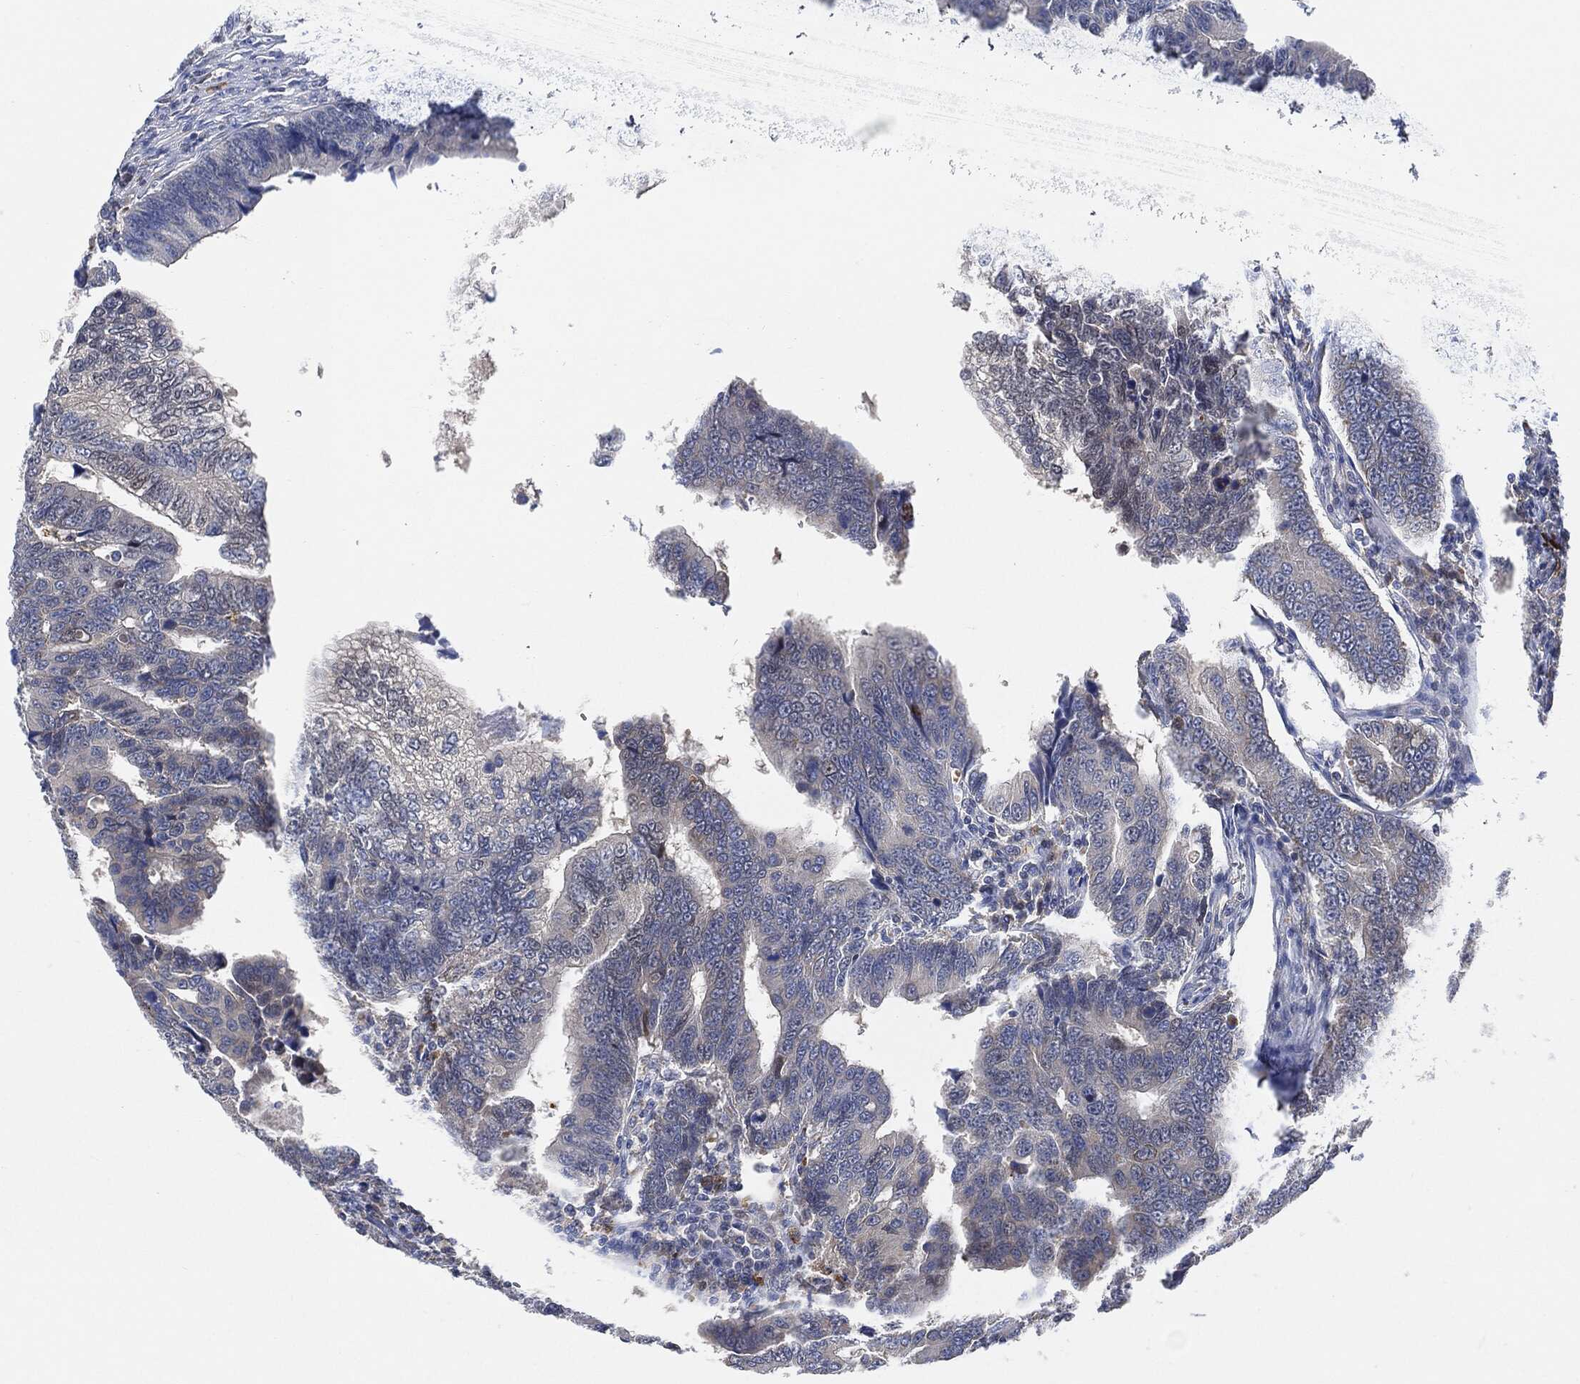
{"staining": {"intensity": "negative", "quantity": "none", "location": "none"}, "tissue": "colorectal cancer", "cell_type": "Tumor cells", "image_type": "cancer", "snomed": [{"axis": "morphology", "description": "Adenocarcinoma, NOS"}, {"axis": "topography", "description": "Colon"}], "caption": "Protein analysis of colorectal cancer displays no significant positivity in tumor cells.", "gene": "VSIG4", "patient": {"sex": "female", "age": 72}}